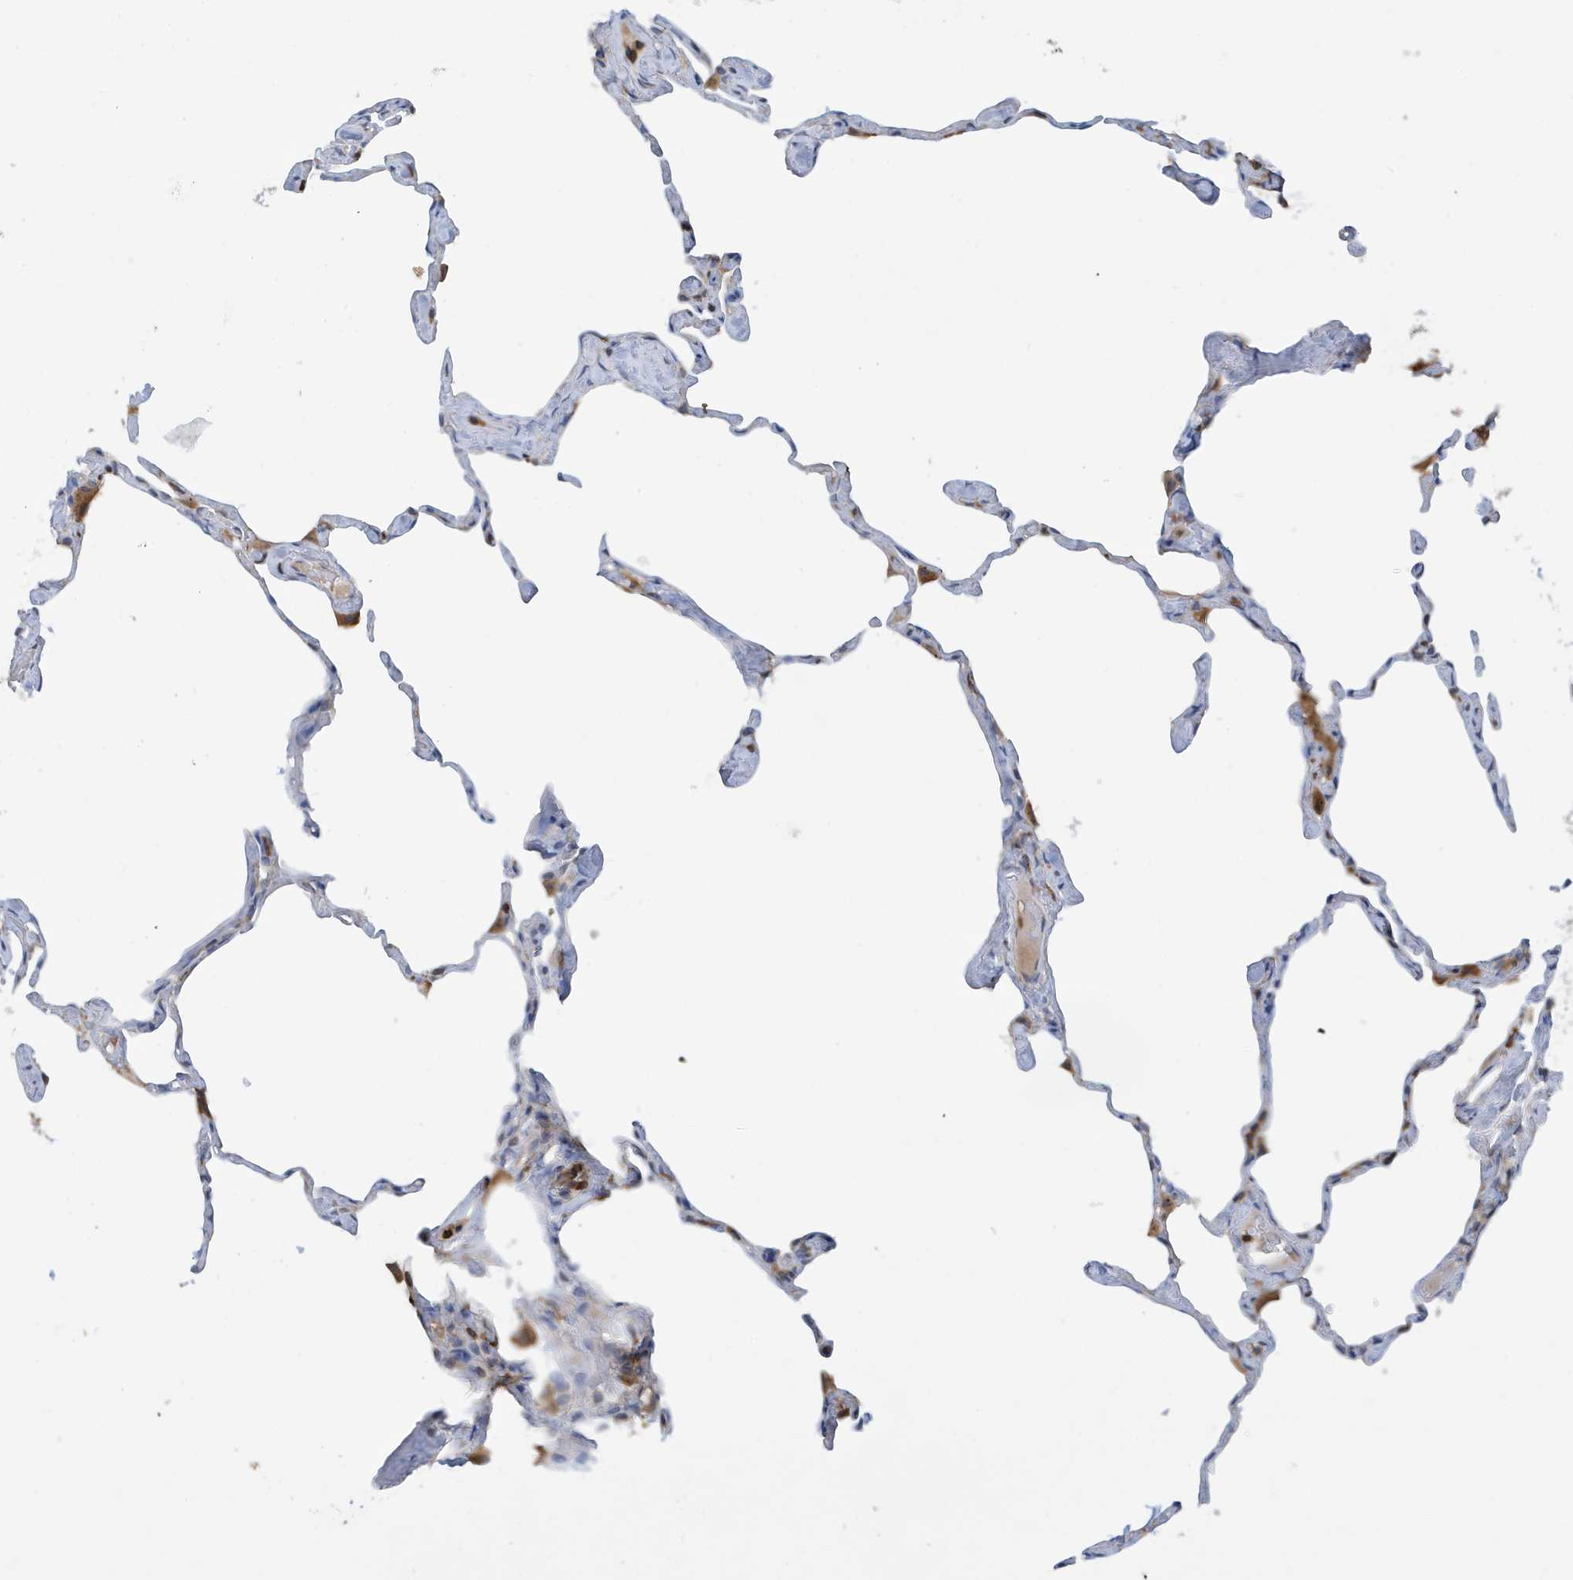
{"staining": {"intensity": "negative", "quantity": "none", "location": "none"}, "tissue": "lung", "cell_type": "Alveolar cells", "image_type": "normal", "snomed": [{"axis": "morphology", "description": "Normal tissue, NOS"}, {"axis": "topography", "description": "Lung"}], "caption": "A high-resolution micrograph shows immunohistochemistry staining of unremarkable lung, which shows no significant positivity in alveolar cells.", "gene": "NSUN3", "patient": {"sex": "male", "age": 65}}